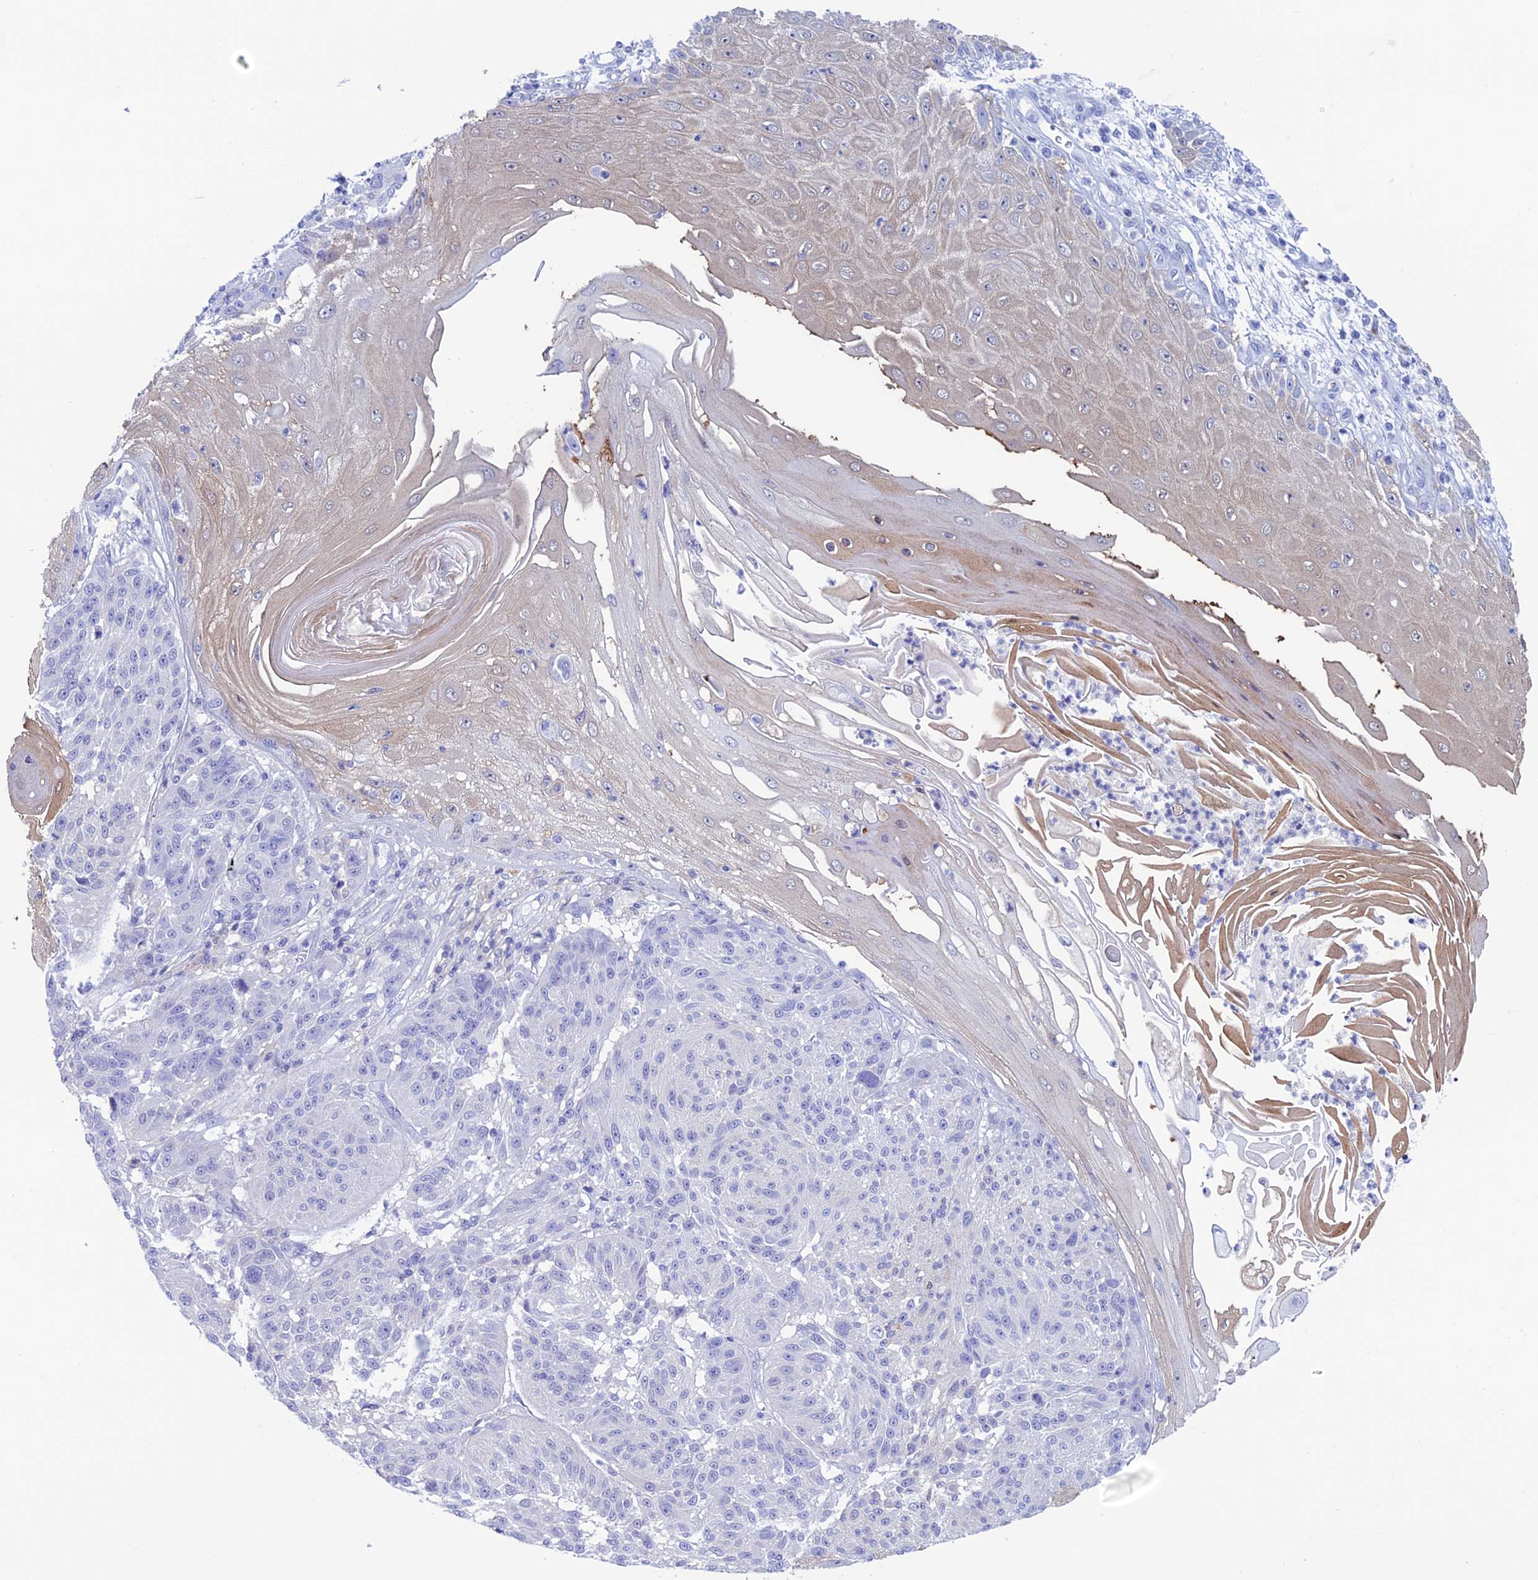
{"staining": {"intensity": "negative", "quantity": "none", "location": "none"}, "tissue": "melanoma", "cell_type": "Tumor cells", "image_type": "cancer", "snomed": [{"axis": "morphology", "description": "Malignant melanoma, NOS"}, {"axis": "topography", "description": "Skin"}], "caption": "Melanoma stained for a protein using IHC shows no expression tumor cells.", "gene": "KCNK17", "patient": {"sex": "male", "age": 53}}